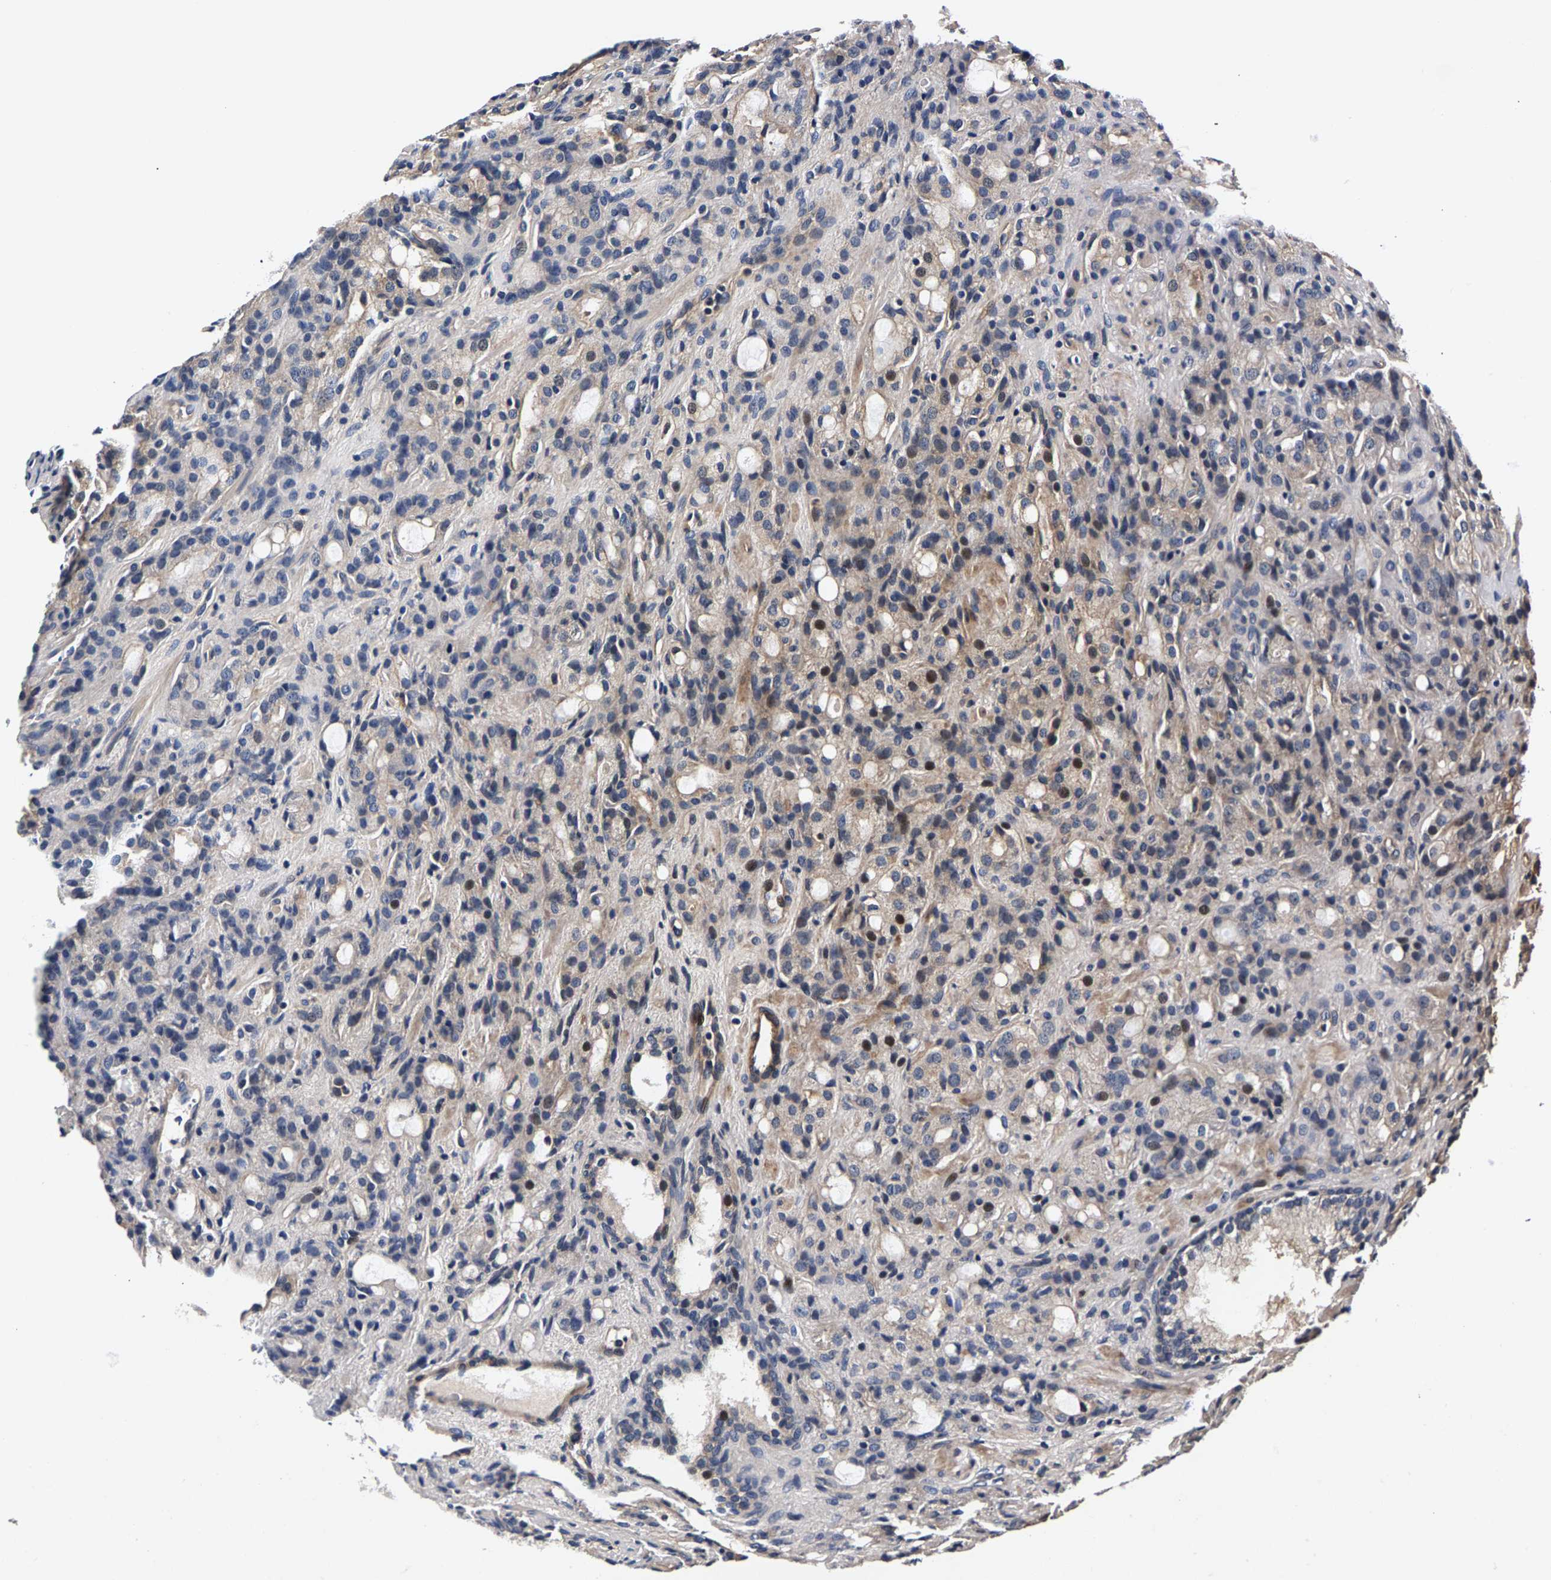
{"staining": {"intensity": "weak", "quantity": "<25%", "location": "cytoplasmic/membranous"}, "tissue": "prostate cancer", "cell_type": "Tumor cells", "image_type": "cancer", "snomed": [{"axis": "morphology", "description": "Adenocarcinoma, High grade"}, {"axis": "topography", "description": "Prostate"}], "caption": "The photomicrograph exhibits no staining of tumor cells in prostate cancer (high-grade adenocarcinoma).", "gene": "MARCHF7", "patient": {"sex": "male", "age": 72}}